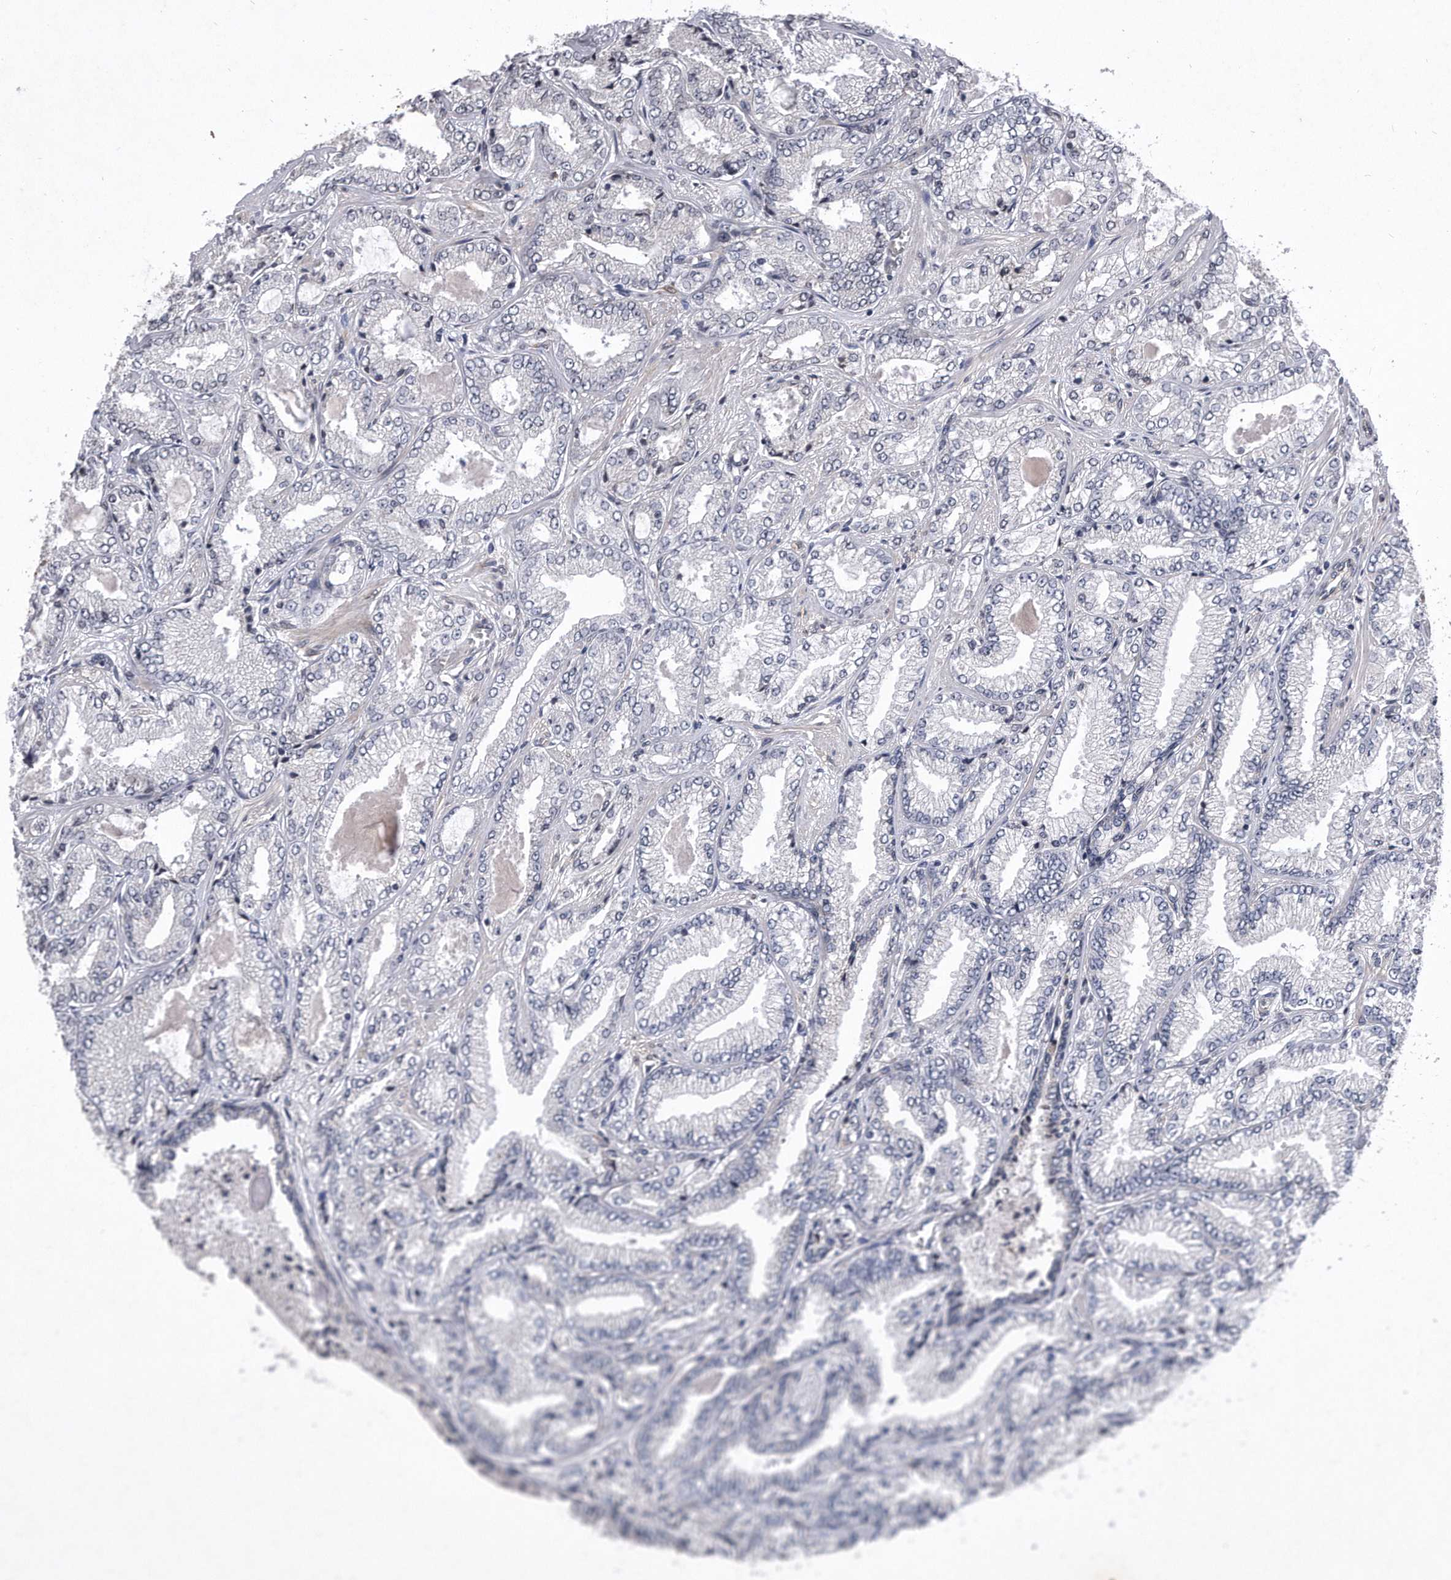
{"staining": {"intensity": "negative", "quantity": "none", "location": "none"}, "tissue": "prostate cancer", "cell_type": "Tumor cells", "image_type": "cancer", "snomed": [{"axis": "morphology", "description": "Adenocarcinoma, High grade"}, {"axis": "topography", "description": "Prostate"}], "caption": "This photomicrograph is of prostate adenocarcinoma (high-grade) stained with immunohistochemistry to label a protein in brown with the nuclei are counter-stained blue. There is no positivity in tumor cells.", "gene": "DAB1", "patient": {"sex": "male", "age": 71}}